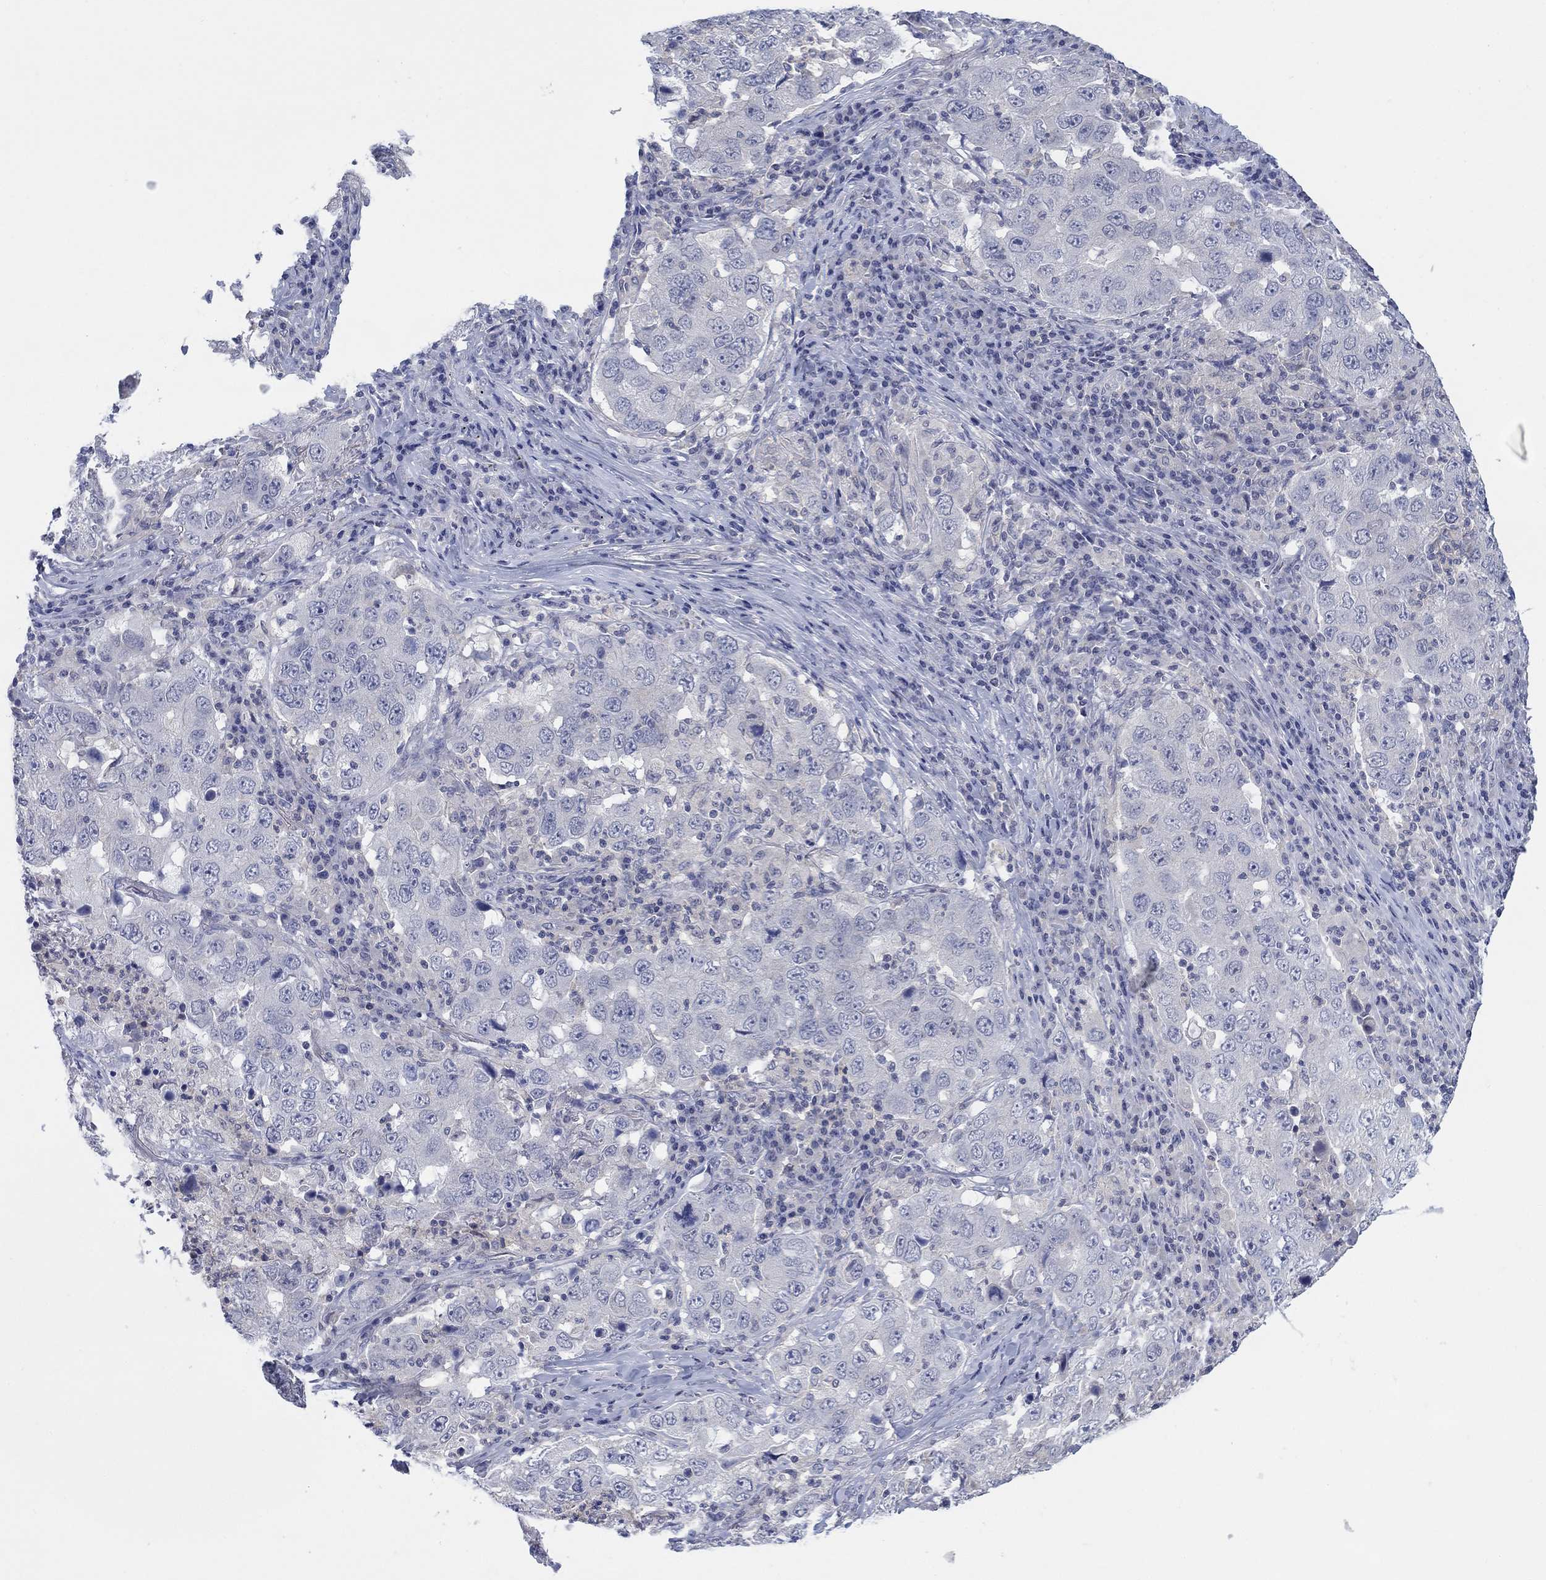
{"staining": {"intensity": "negative", "quantity": "none", "location": "none"}, "tissue": "lung cancer", "cell_type": "Tumor cells", "image_type": "cancer", "snomed": [{"axis": "morphology", "description": "Adenocarcinoma, NOS"}, {"axis": "topography", "description": "Lung"}], "caption": "Protein analysis of adenocarcinoma (lung) exhibits no significant expression in tumor cells. (Stains: DAB (3,3'-diaminobenzidine) immunohistochemistry (IHC) with hematoxylin counter stain, Microscopy: brightfield microscopy at high magnification).", "gene": "FER1L6", "patient": {"sex": "male", "age": 73}}